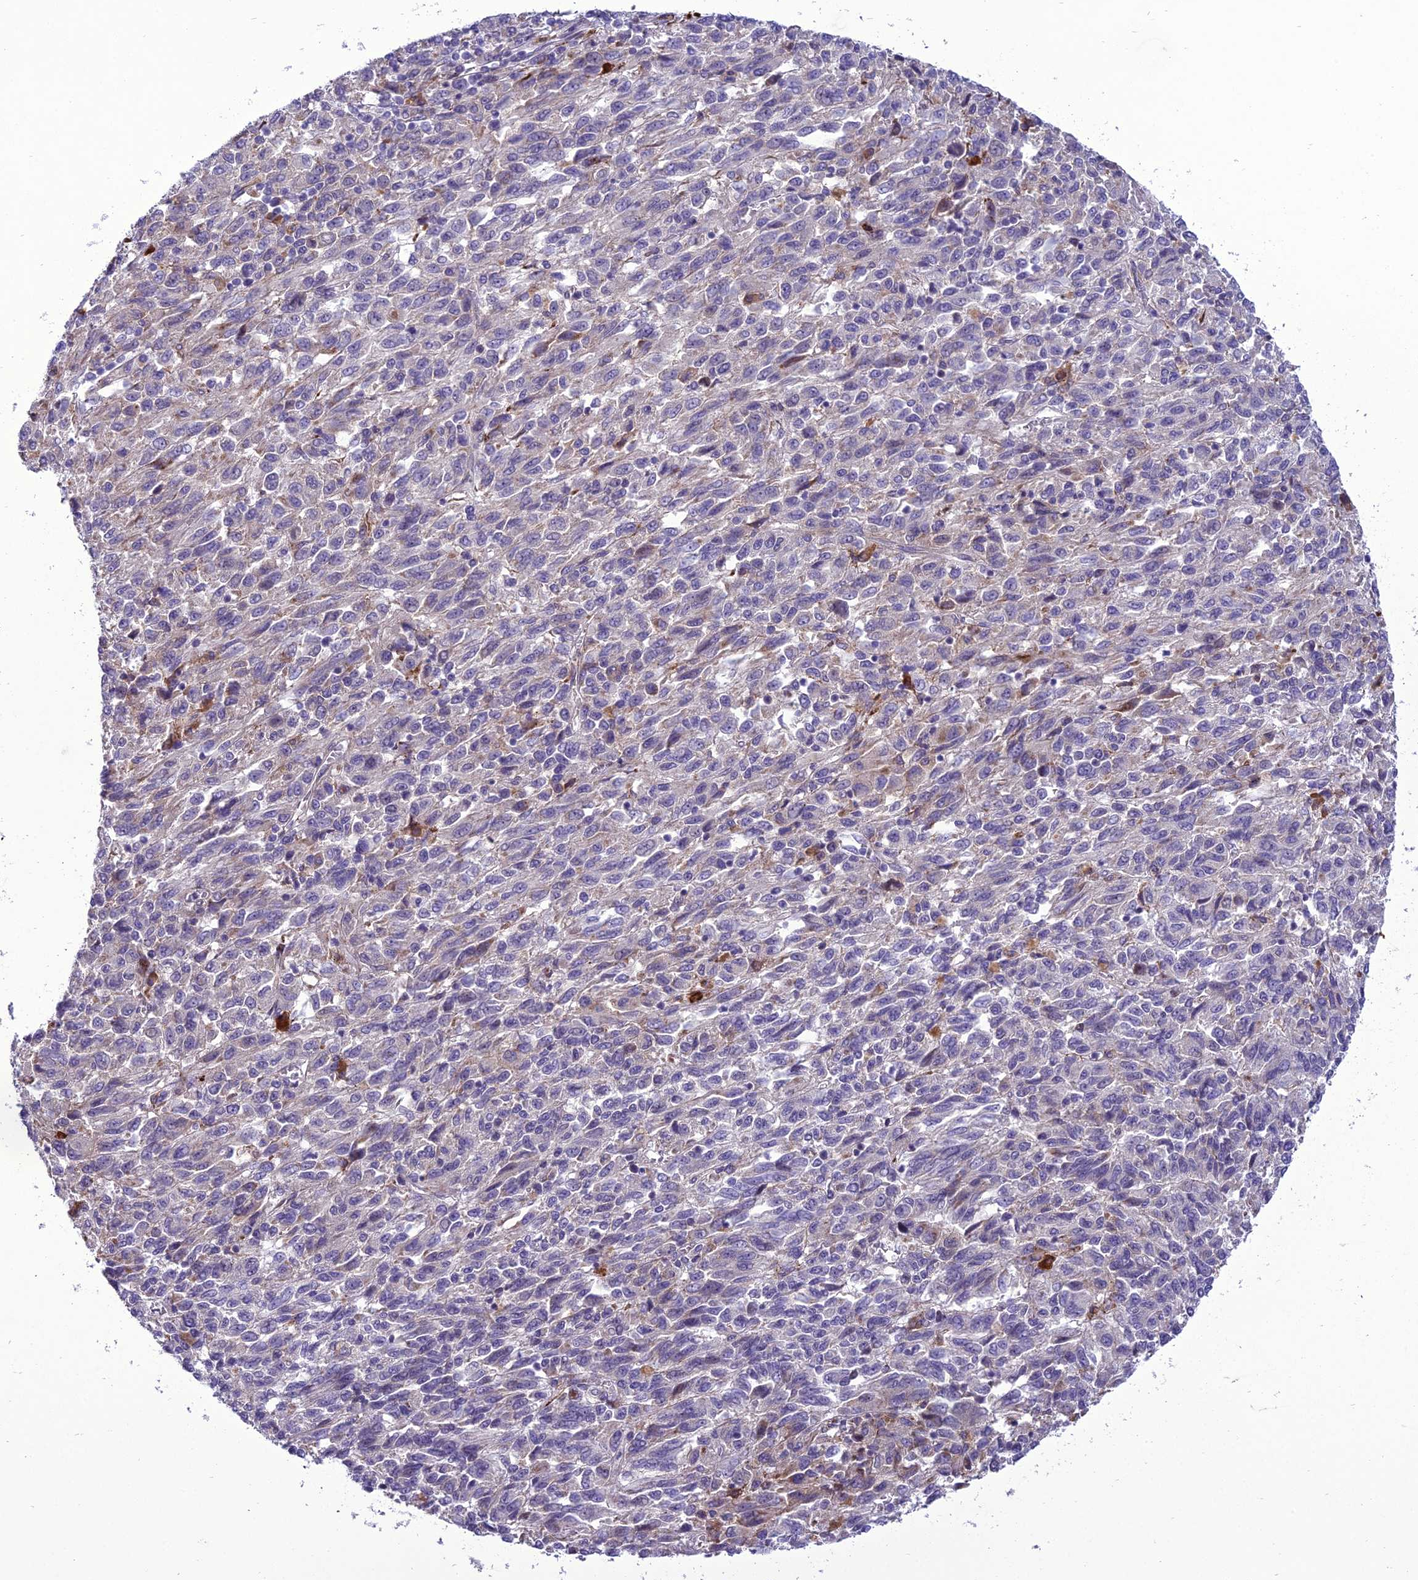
{"staining": {"intensity": "negative", "quantity": "none", "location": "none"}, "tissue": "melanoma", "cell_type": "Tumor cells", "image_type": "cancer", "snomed": [{"axis": "morphology", "description": "Malignant melanoma, Metastatic site"}, {"axis": "topography", "description": "Lung"}], "caption": "DAB (3,3'-diaminobenzidine) immunohistochemical staining of human melanoma exhibits no significant expression in tumor cells. (Stains: DAB (3,3'-diaminobenzidine) immunohistochemistry (IHC) with hematoxylin counter stain, Microscopy: brightfield microscopy at high magnification).", "gene": "NEURL2", "patient": {"sex": "male", "age": 64}}